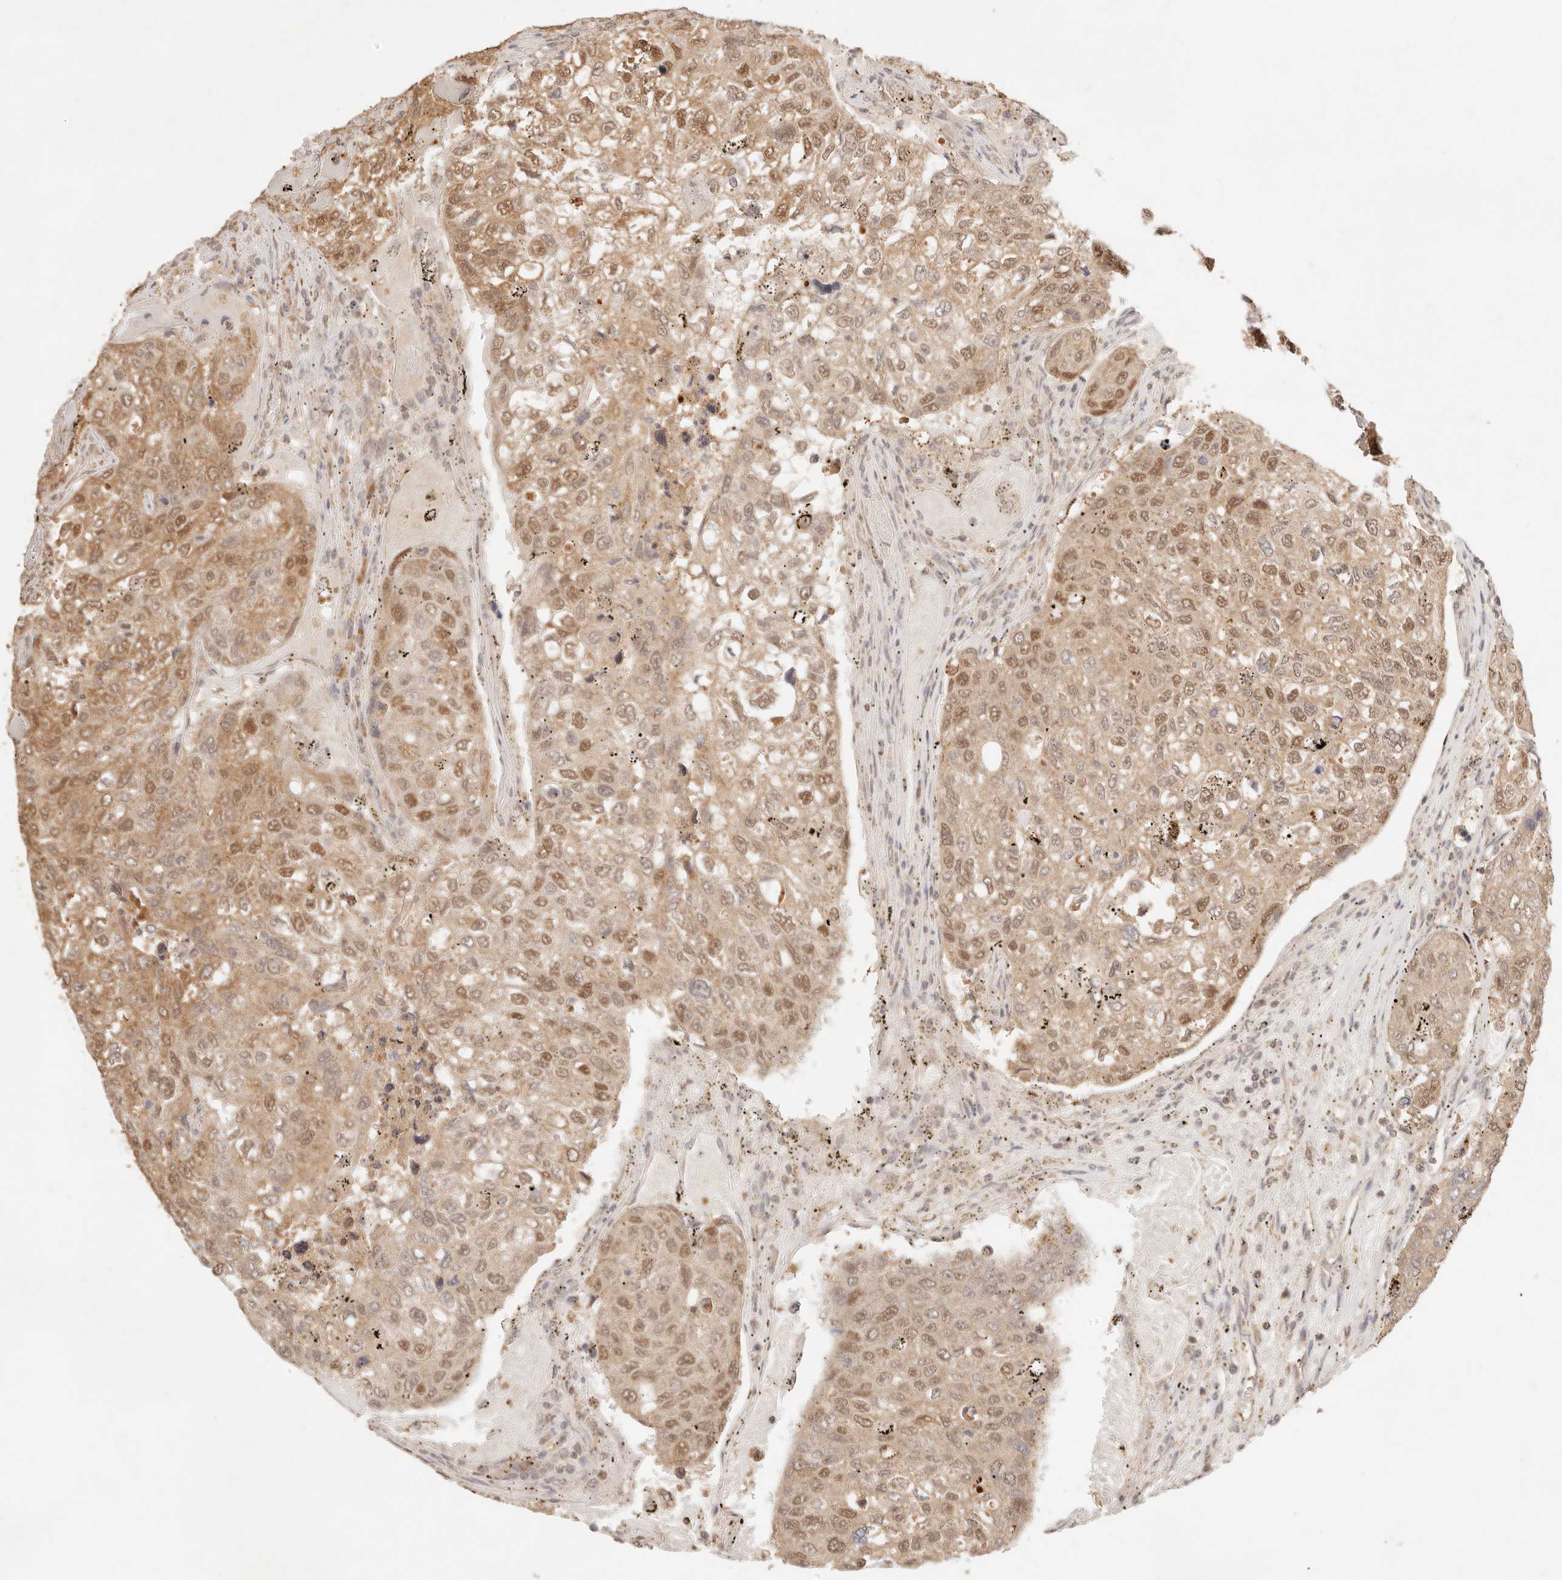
{"staining": {"intensity": "moderate", "quantity": ">75%", "location": "cytoplasmic/membranous,nuclear"}, "tissue": "urothelial cancer", "cell_type": "Tumor cells", "image_type": "cancer", "snomed": [{"axis": "morphology", "description": "Urothelial carcinoma, High grade"}, {"axis": "topography", "description": "Lymph node"}, {"axis": "topography", "description": "Urinary bladder"}], "caption": "Immunohistochemical staining of human urothelial cancer exhibits medium levels of moderate cytoplasmic/membranous and nuclear protein expression in about >75% of tumor cells.", "gene": "TRIM11", "patient": {"sex": "male", "age": 51}}